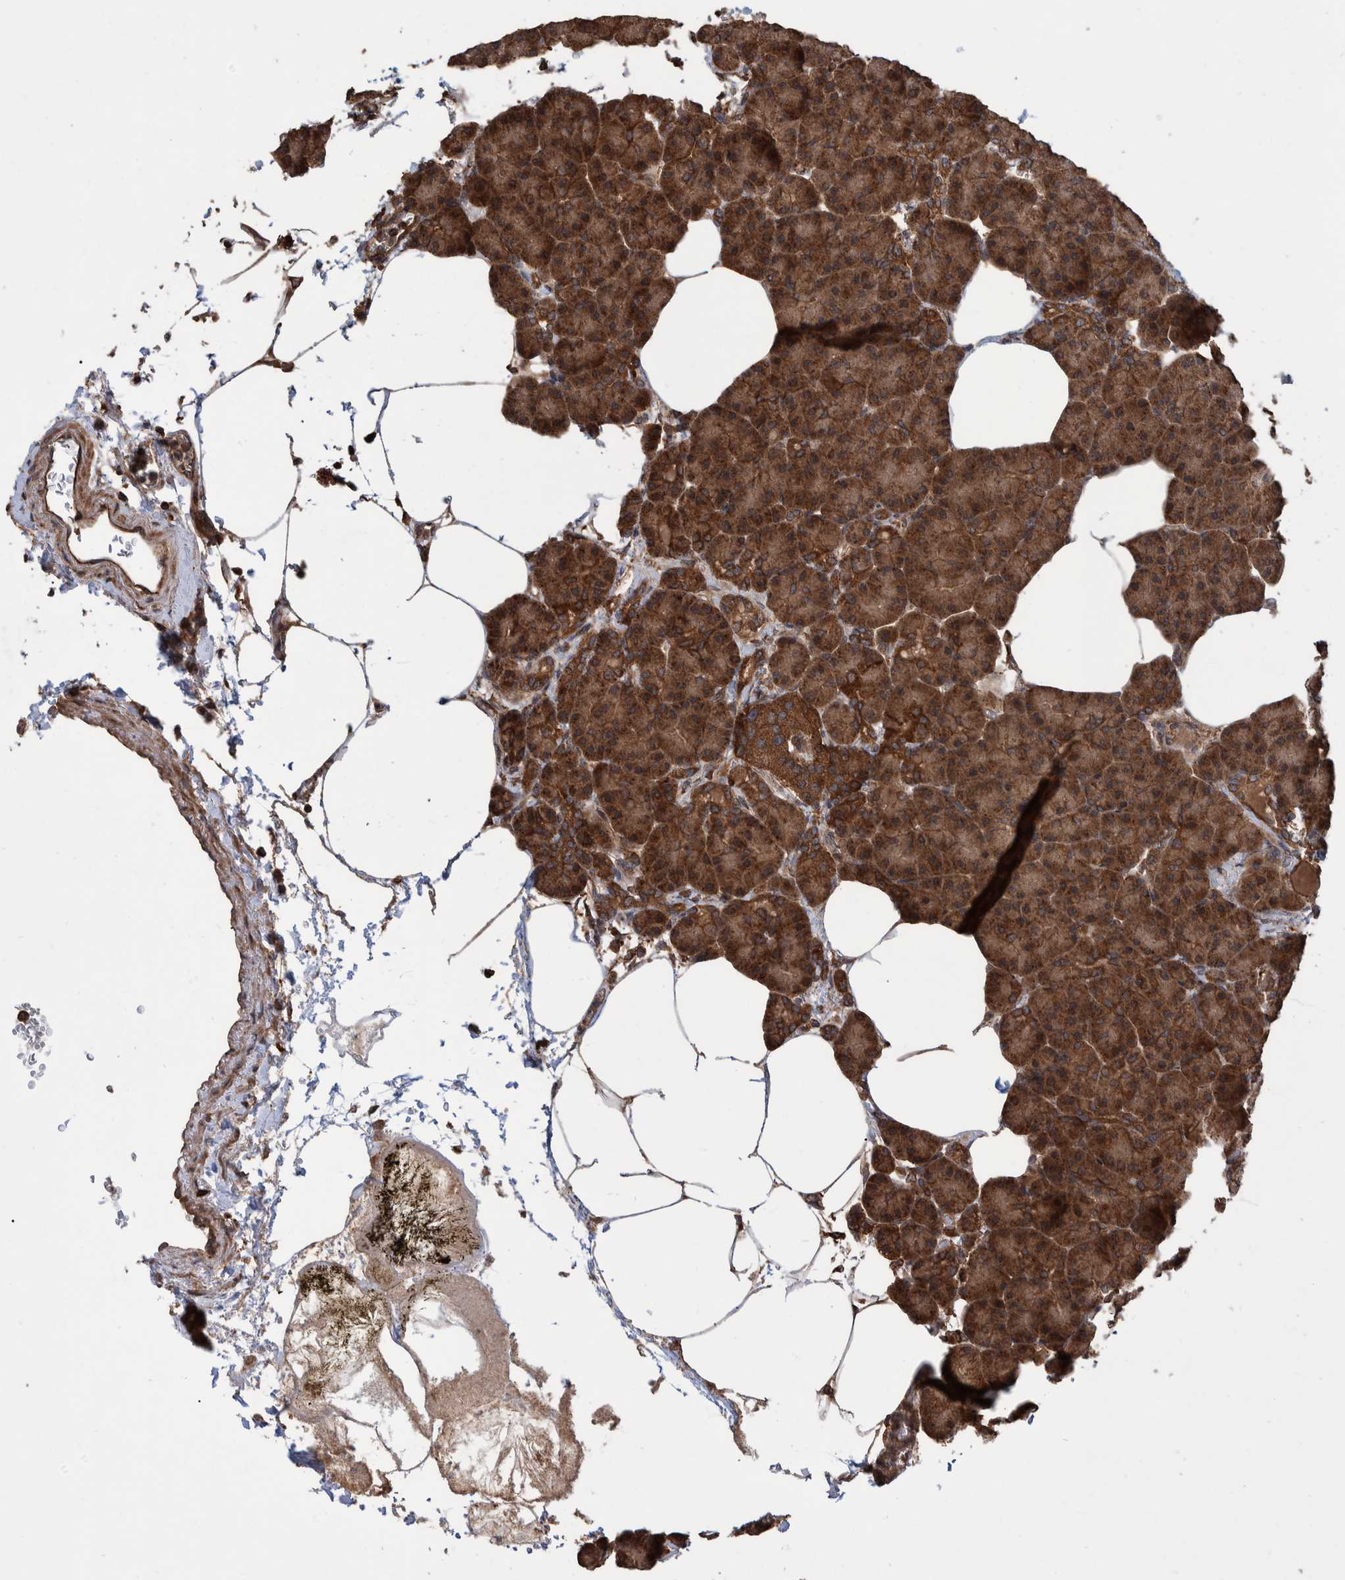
{"staining": {"intensity": "strong", "quantity": ">75%", "location": "cytoplasmic/membranous"}, "tissue": "pancreas", "cell_type": "Exocrine glandular cells", "image_type": "normal", "snomed": [{"axis": "morphology", "description": "Normal tissue, NOS"}, {"axis": "topography", "description": "Pancreas"}], "caption": "This is an image of immunohistochemistry staining of normal pancreas, which shows strong expression in the cytoplasmic/membranous of exocrine glandular cells.", "gene": "VBP1", "patient": {"sex": "female", "age": 70}}